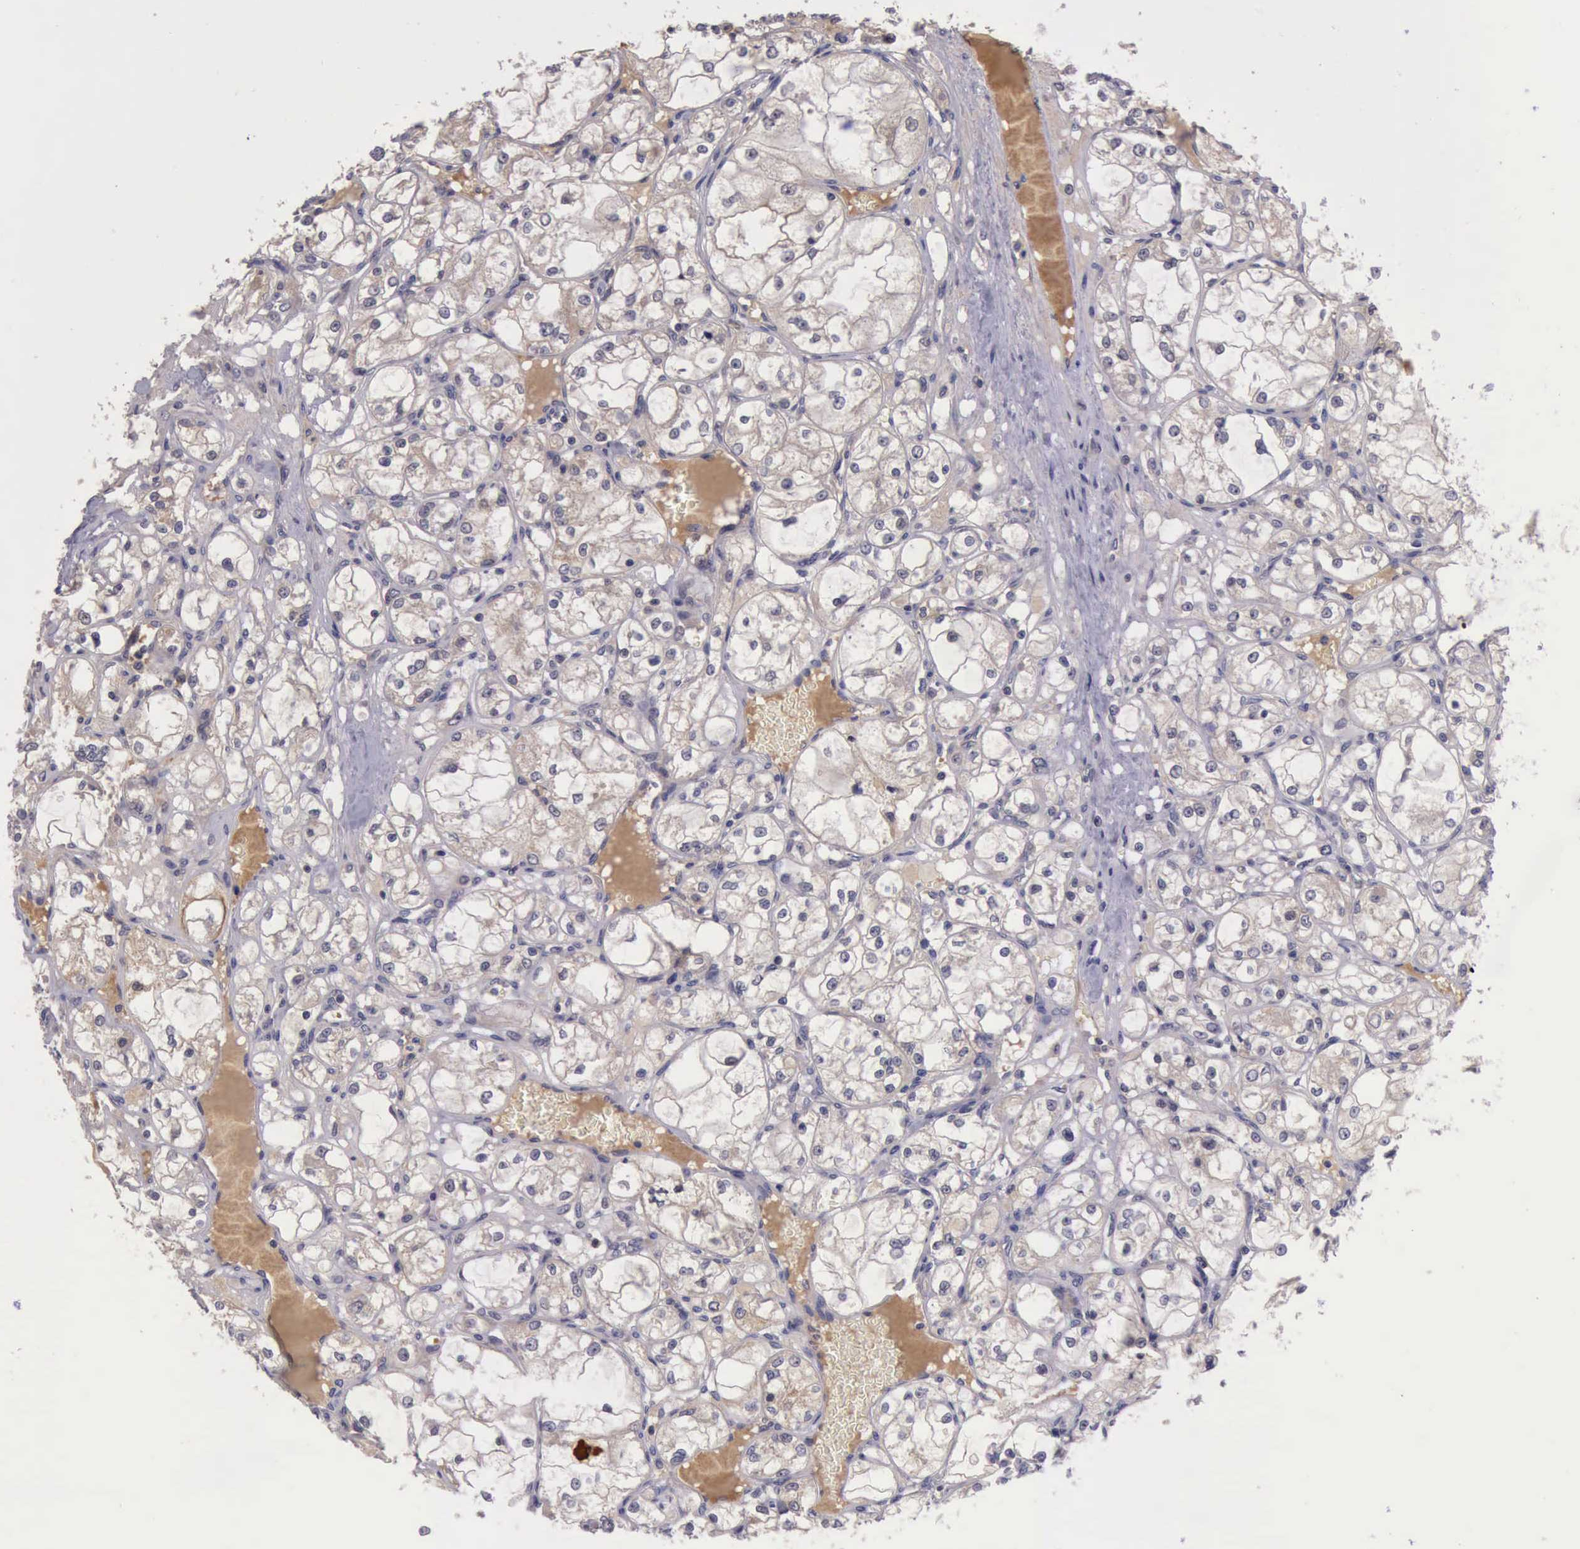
{"staining": {"intensity": "negative", "quantity": "none", "location": "none"}, "tissue": "renal cancer", "cell_type": "Tumor cells", "image_type": "cancer", "snomed": [{"axis": "morphology", "description": "Adenocarcinoma, NOS"}, {"axis": "topography", "description": "Kidney"}], "caption": "The photomicrograph displays no significant expression in tumor cells of adenocarcinoma (renal). (DAB (3,3'-diaminobenzidine) immunohistochemistry with hematoxylin counter stain).", "gene": "RAB39B", "patient": {"sex": "male", "age": 61}}